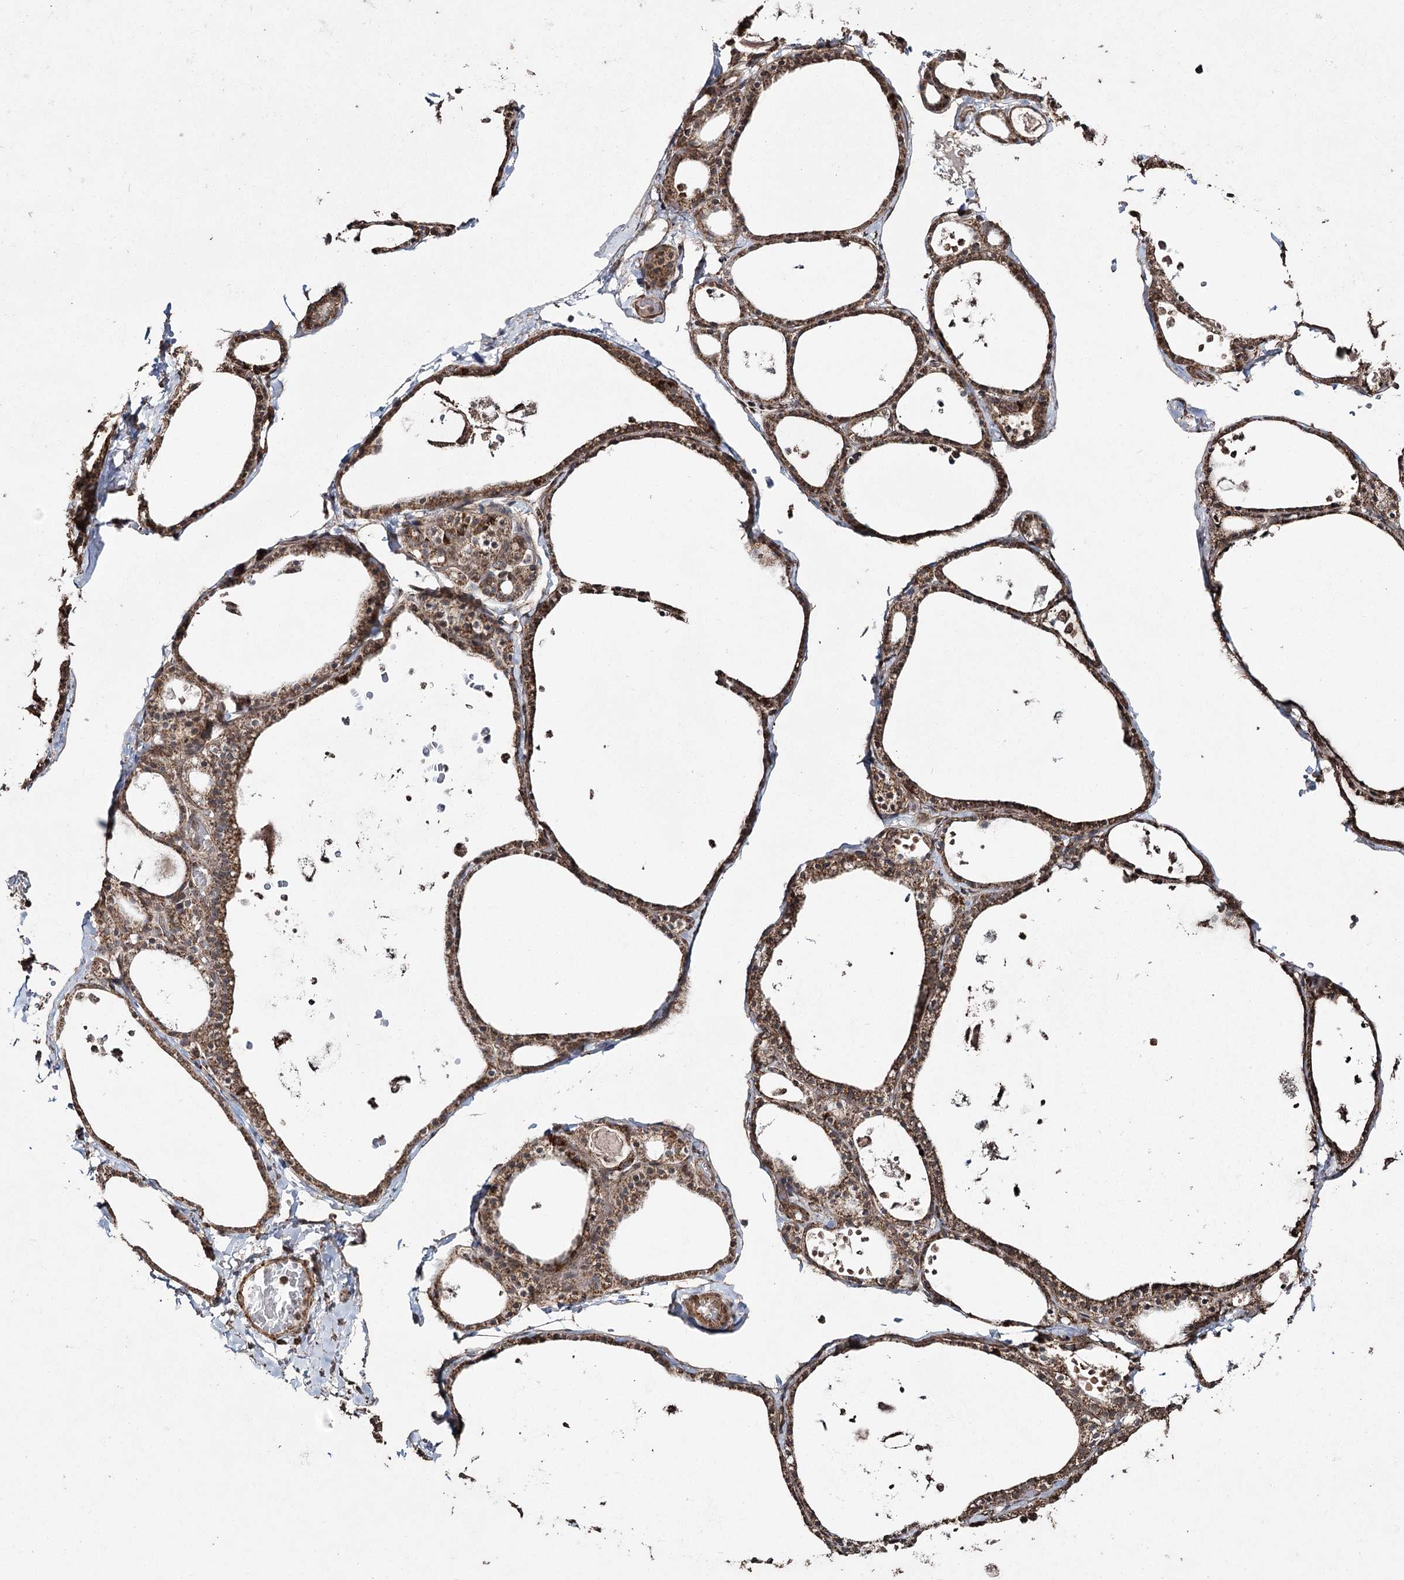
{"staining": {"intensity": "moderate", "quantity": ">75%", "location": "cytoplasmic/membranous"}, "tissue": "thyroid gland", "cell_type": "Glandular cells", "image_type": "normal", "snomed": [{"axis": "morphology", "description": "Normal tissue, NOS"}, {"axis": "topography", "description": "Thyroid gland"}], "caption": "This micrograph shows IHC staining of unremarkable thyroid gland, with medium moderate cytoplasmic/membranous positivity in about >75% of glandular cells.", "gene": "SLF2", "patient": {"sex": "male", "age": 56}}